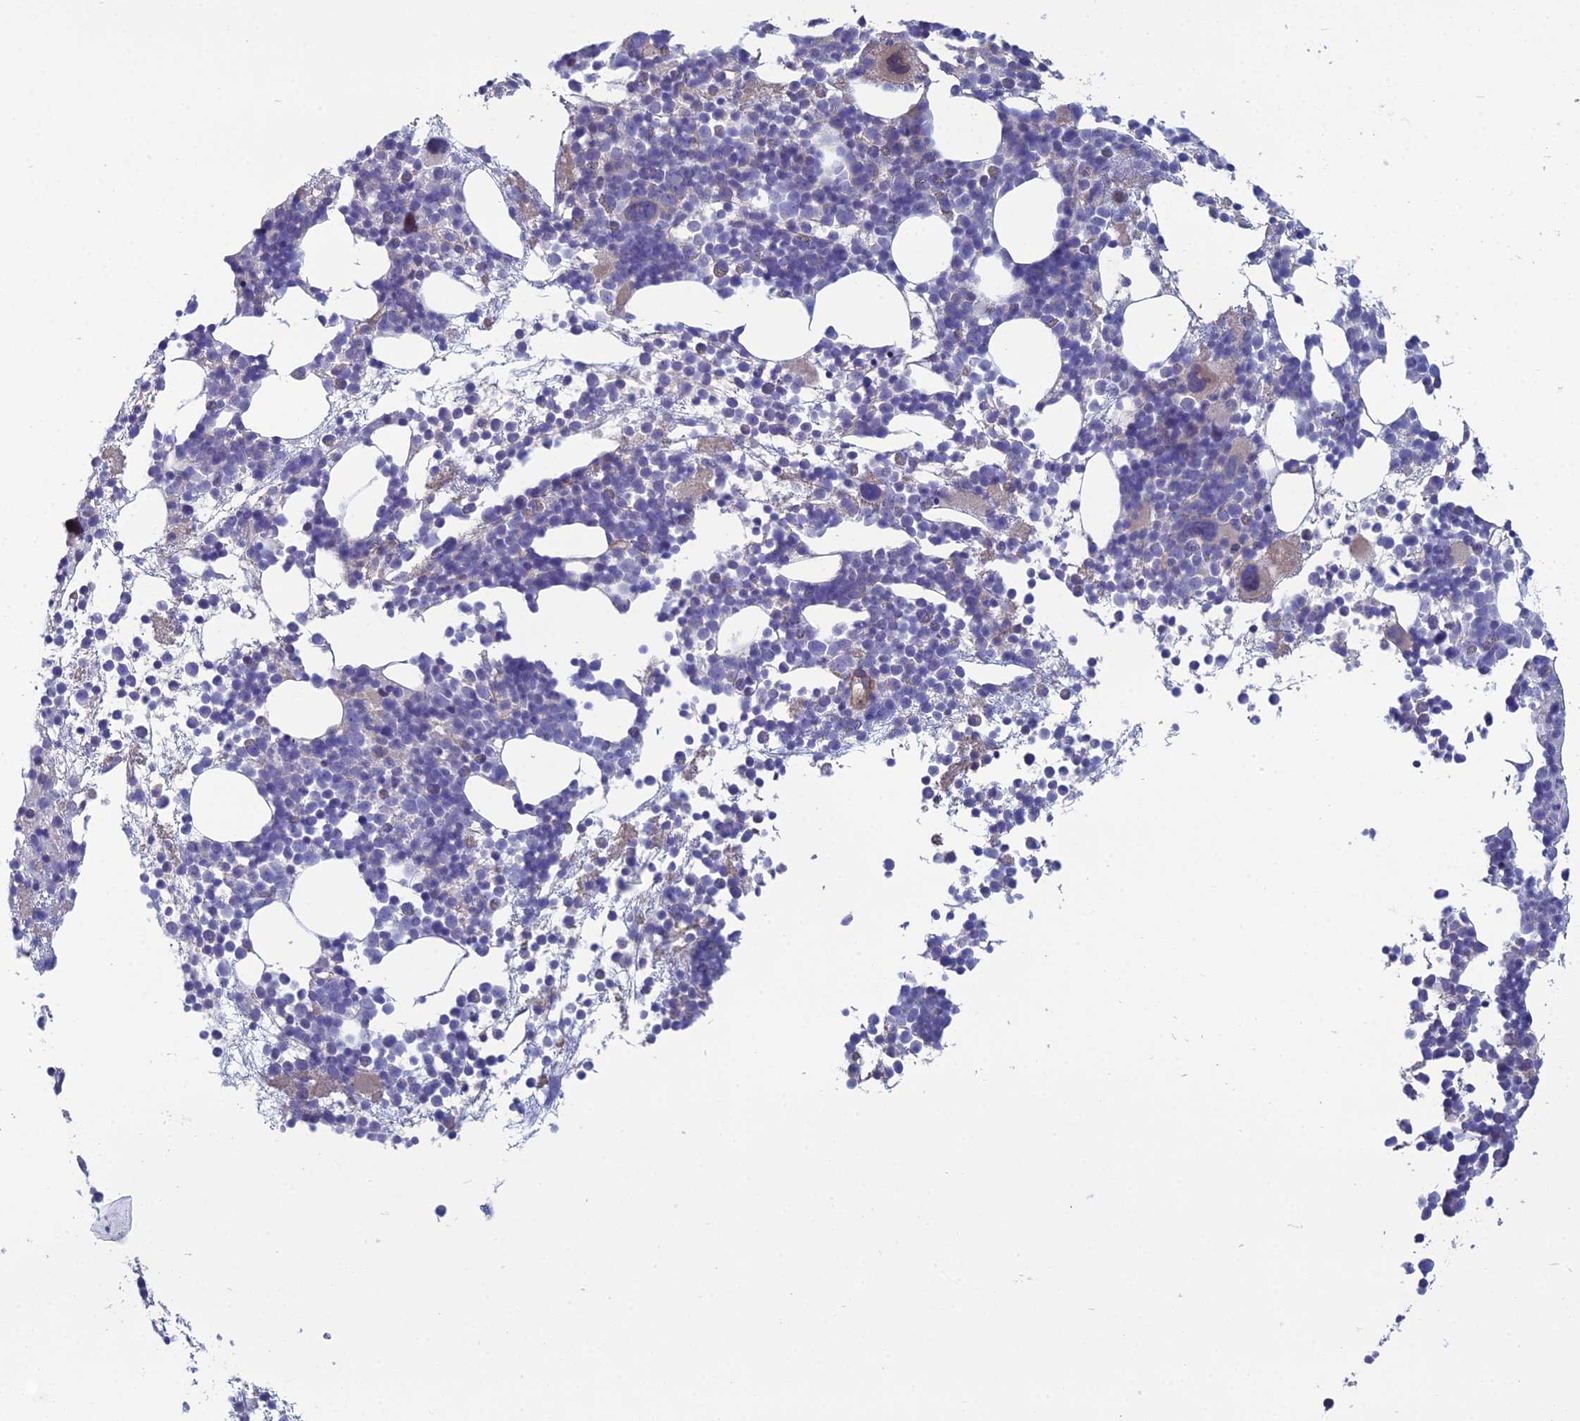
{"staining": {"intensity": "negative", "quantity": "none", "location": "none"}, "tissue": "bone marrow", "cell_type": "Hematopoietic cells", "image_type": "normal", "snomed": [{"axis": "morphology", "description": "Normal tissue, NOS"}, {"axis": "topography", "description": "Bone marrow"}], "caption": "Photomicrograph shows no significant protein positivity in hematopoietic cells of benign bone marrow. (DAB immunohistochemistry (IHC), high magnification).", "gene": "LZTS2", "patient": {"sex": "female", "age": 57}}